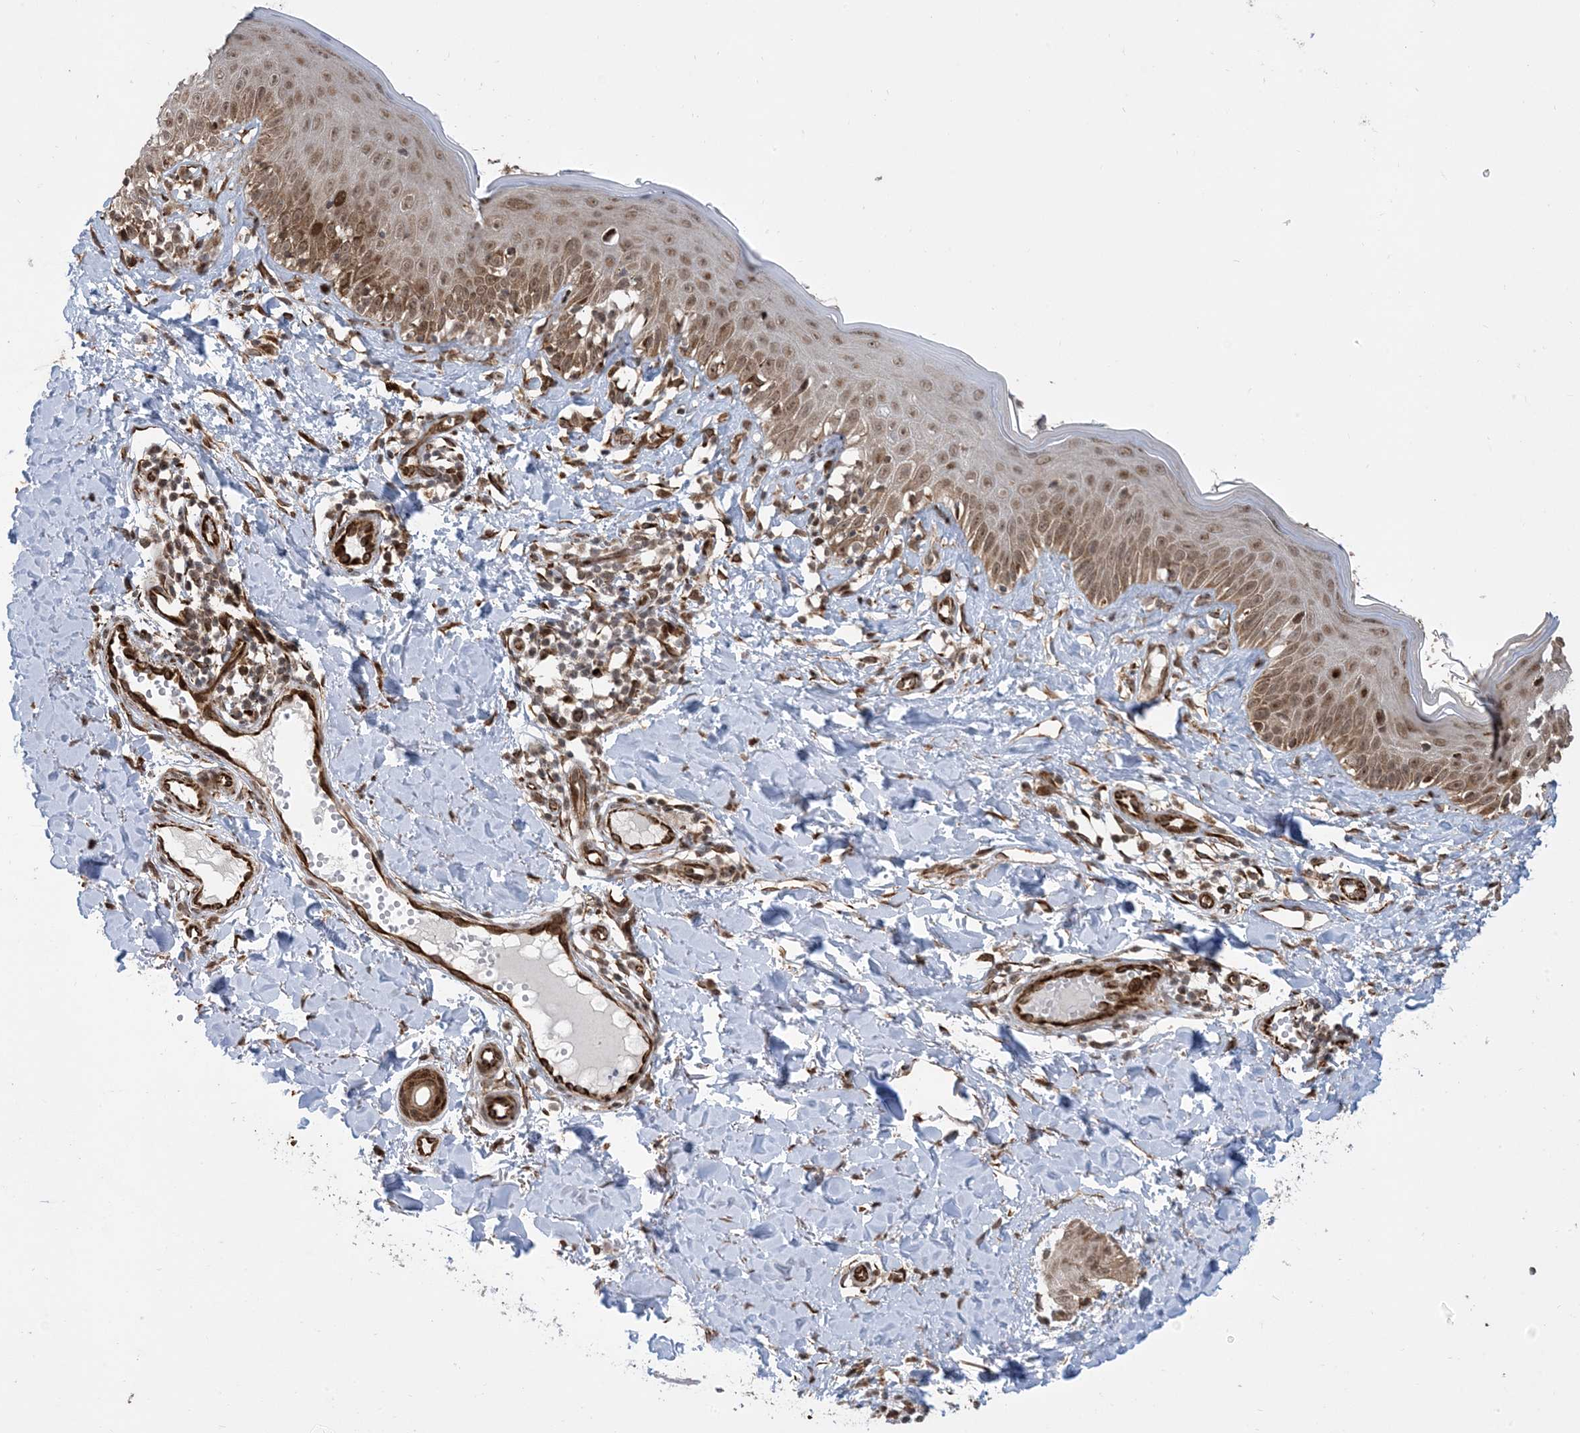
{"staining": {"intensity": "strong", "quantity": ">75%", "location": "cytoplasmic/membranous"}, "tissue": "skin", "cell_type": "Fibroblasts", "image_type": "normal", "snomed": [{"axis": "morphology", "description": "Normal tissue, NOS"}, {"axis": "topography", "description": "Skin"}], "caption": "This is a photomicrograph of immunohistochemistry (IHC) staining of normal skin, which shows strong expression in the cytoplasmic/membranous of fibroblasts.", "gene": "FAM9B", "patient": {"sex": "male", "age": 52}}